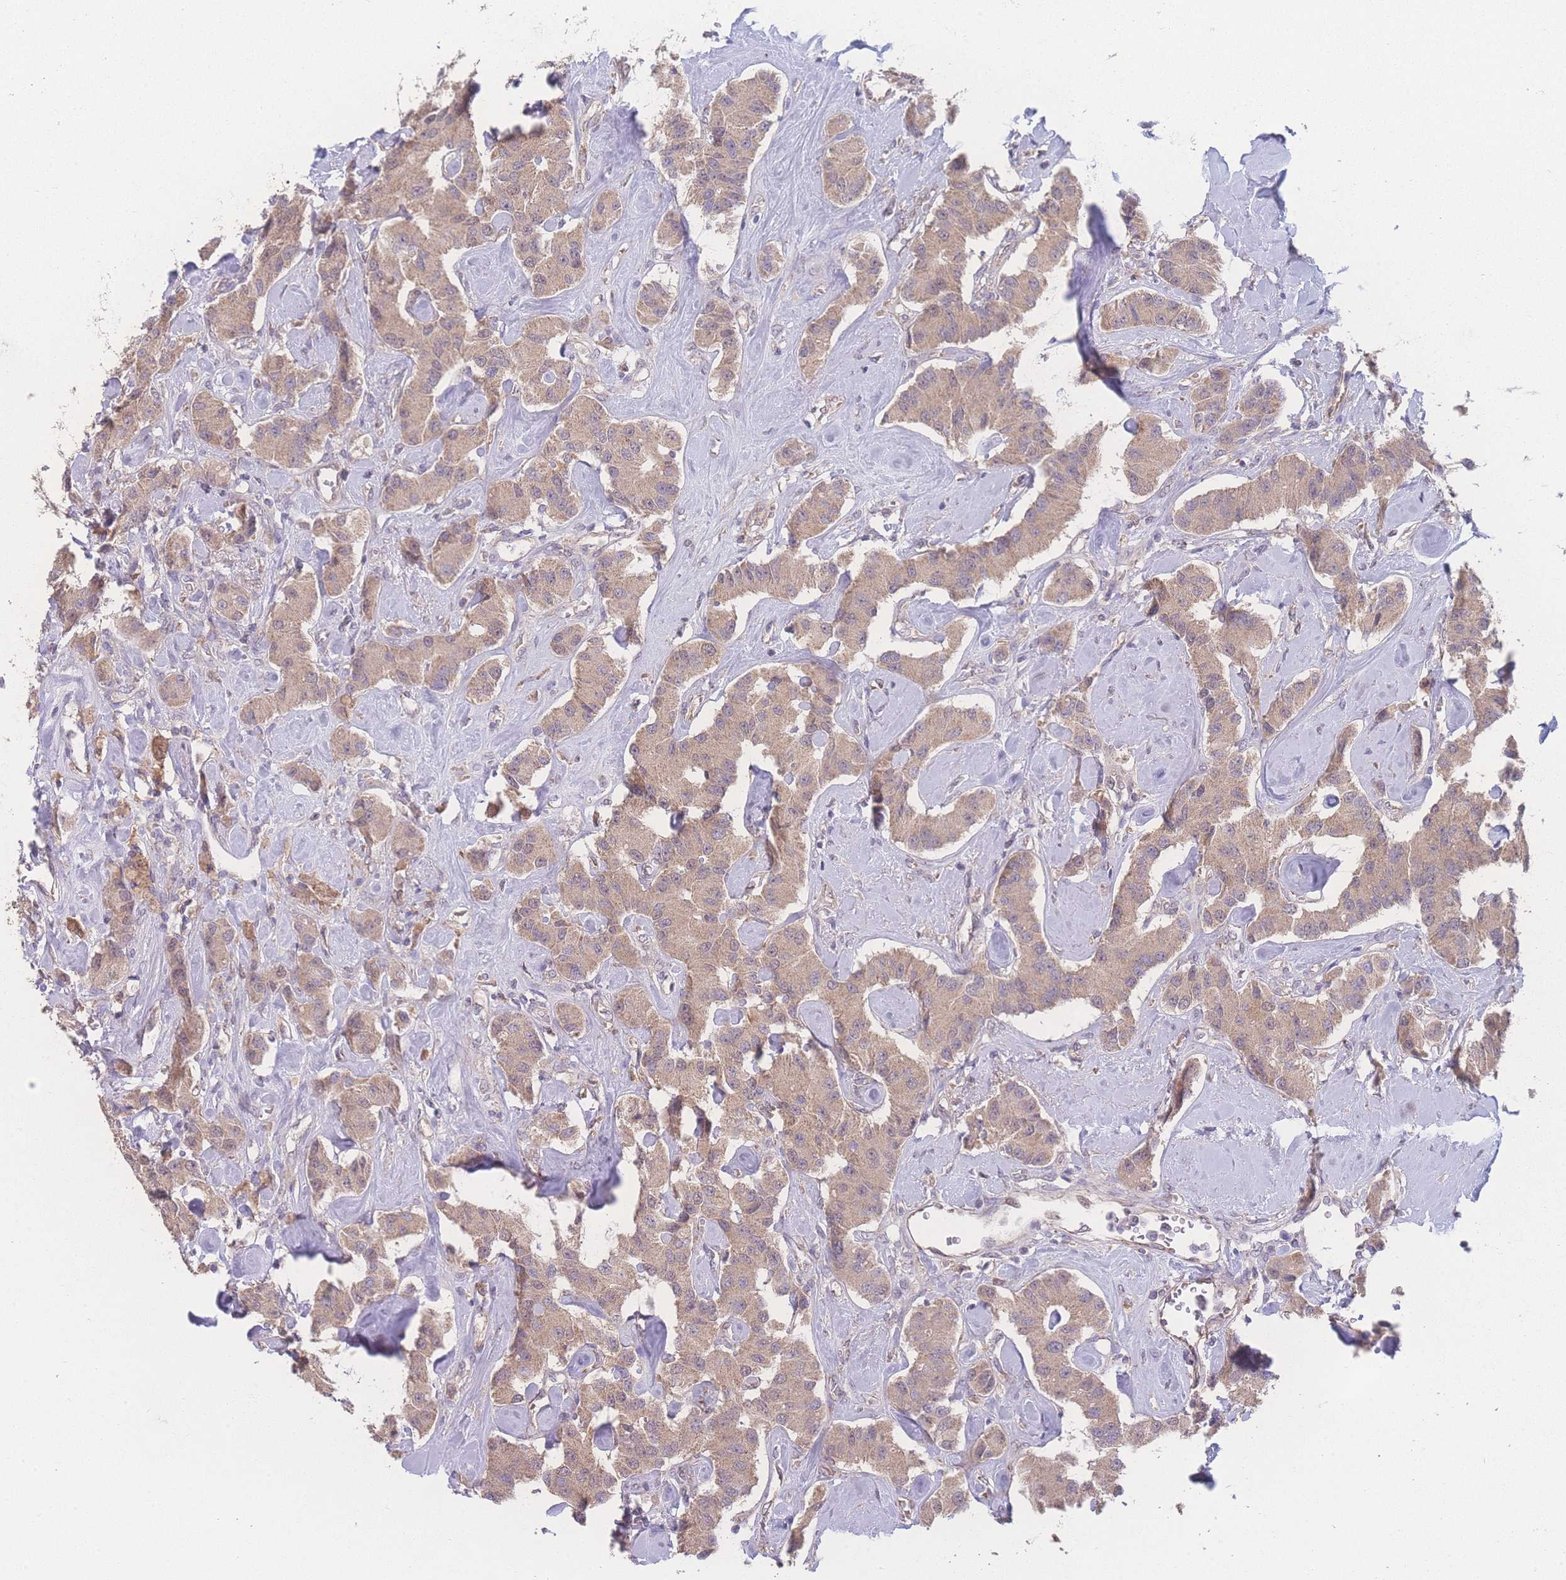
{"staining": {"intensity": "moderate", "quantity": ">75%", "location": "cytoplasmic/membranous"}, "tissue": "carcinoid", "cell_type": "Tumor cells", "image_type": "cancer", "snomed": [{"axis": "morphology", "description": "Carcinoid, malignant, NOS"}, {"axis": "topography", "description": "Pancreas"}], "caption": "Immunohistochemistry photomicrograph of carcinoid stained for a protein (brown), which demonstrates medium levels of moderate cytoplasmic/membranous staining in about >75% of tumor cells.", "gene": "GIPR", "patient": {"sex": "male", "age": 41}}